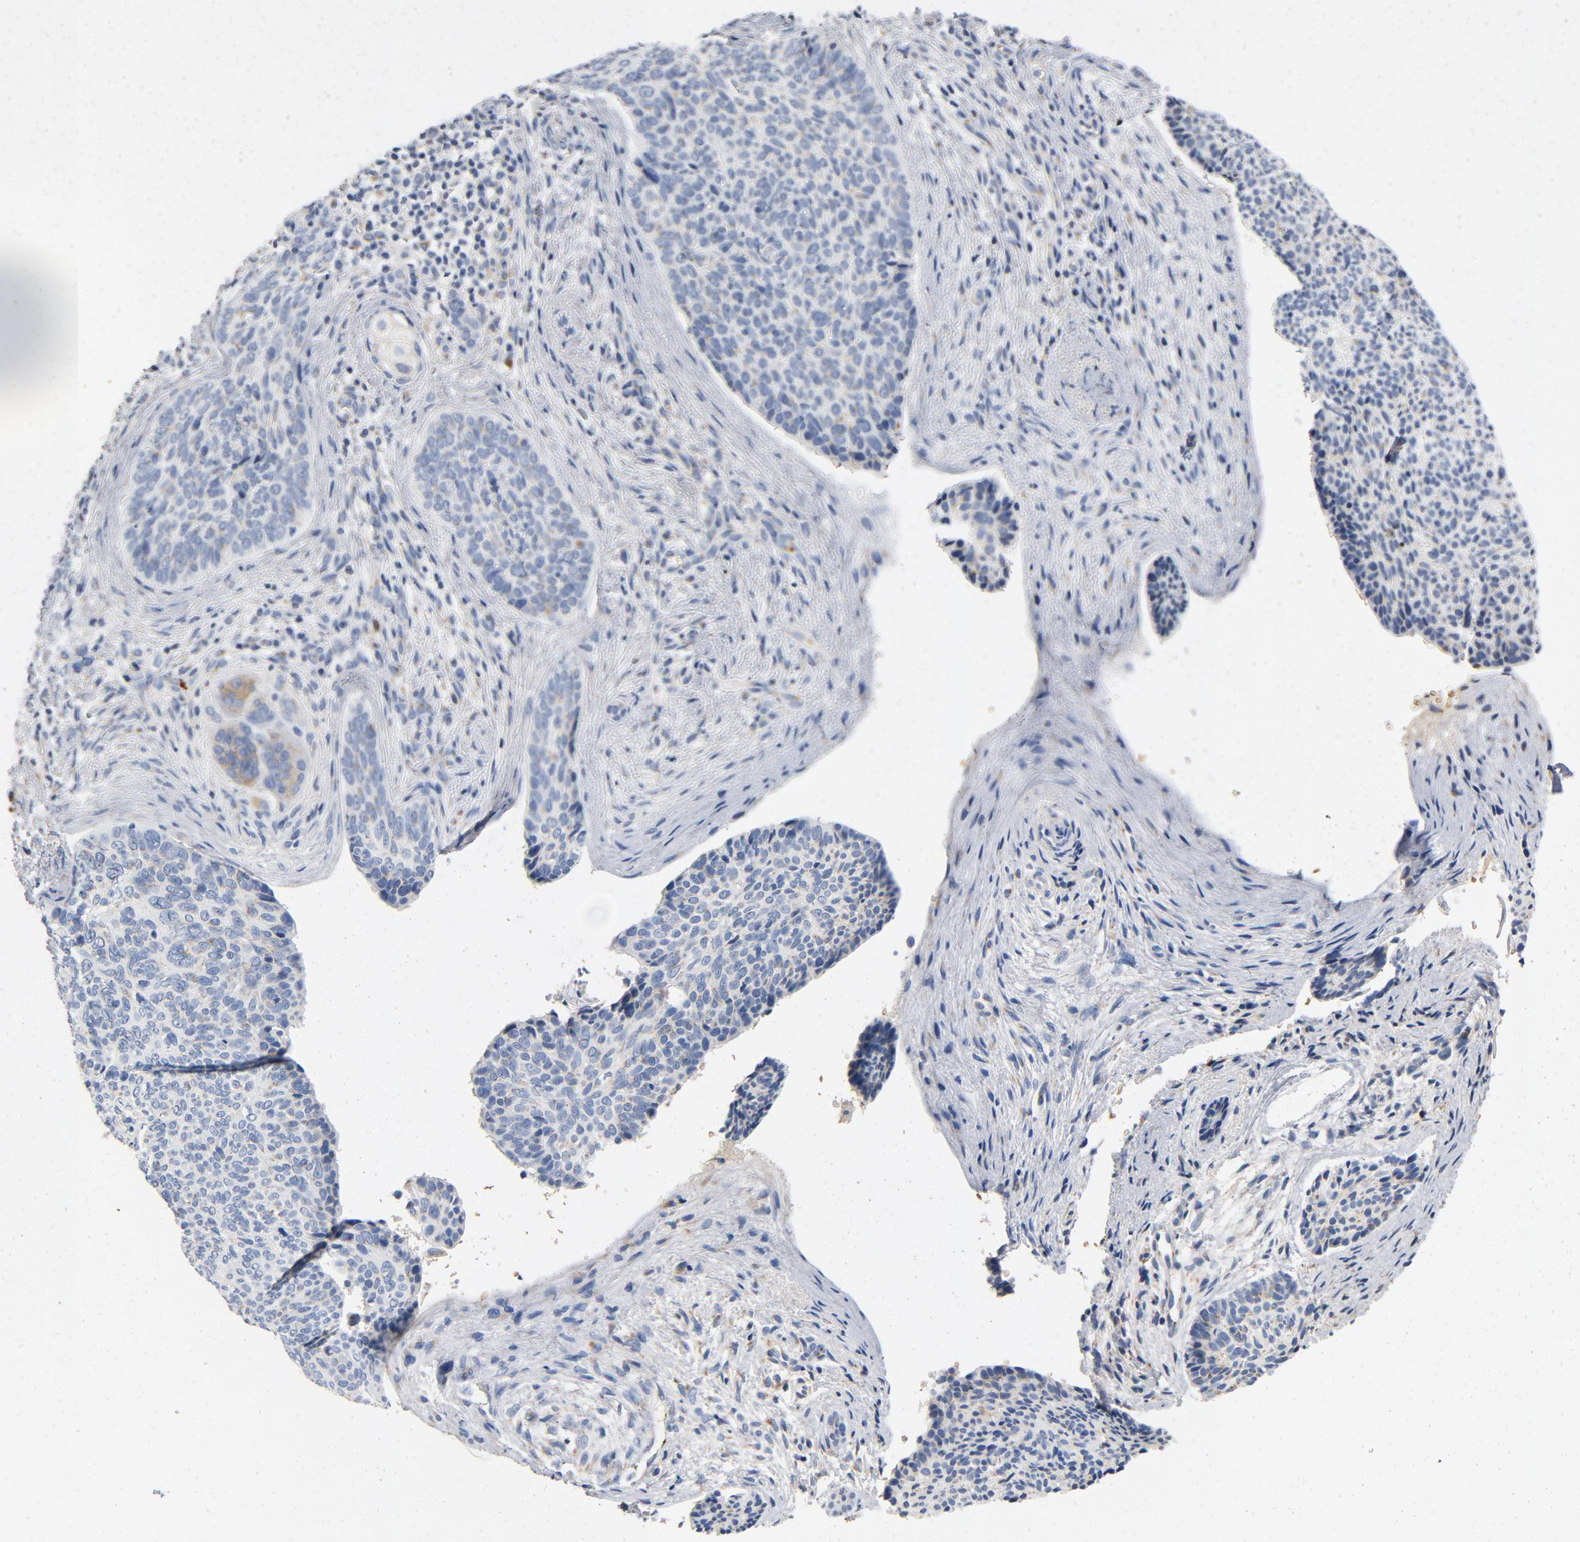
{"staining": {"intensity": "negative", "quantity": "none", "location": "none"}, "tissue": "skin cancer", "cell_type": "Tumor cells", "image_type": "cancer", "snomed": [{"axis": "morphology", "description": "Normal tissue, NOS"}, {"axis": "morphology", "description": "Basal cell carcinoma"}, {"axis": "topography", "description": "Skin"}], "caption": "A high-resolution photomicrograph shows immunohistochemistry staining of skin basal cell carcinoma, which displays no significant staining in tumor cells. (DAB IHC, high magnification).", "gene": "LMAN2", "patient": {"sex": "female", "age": 57}}